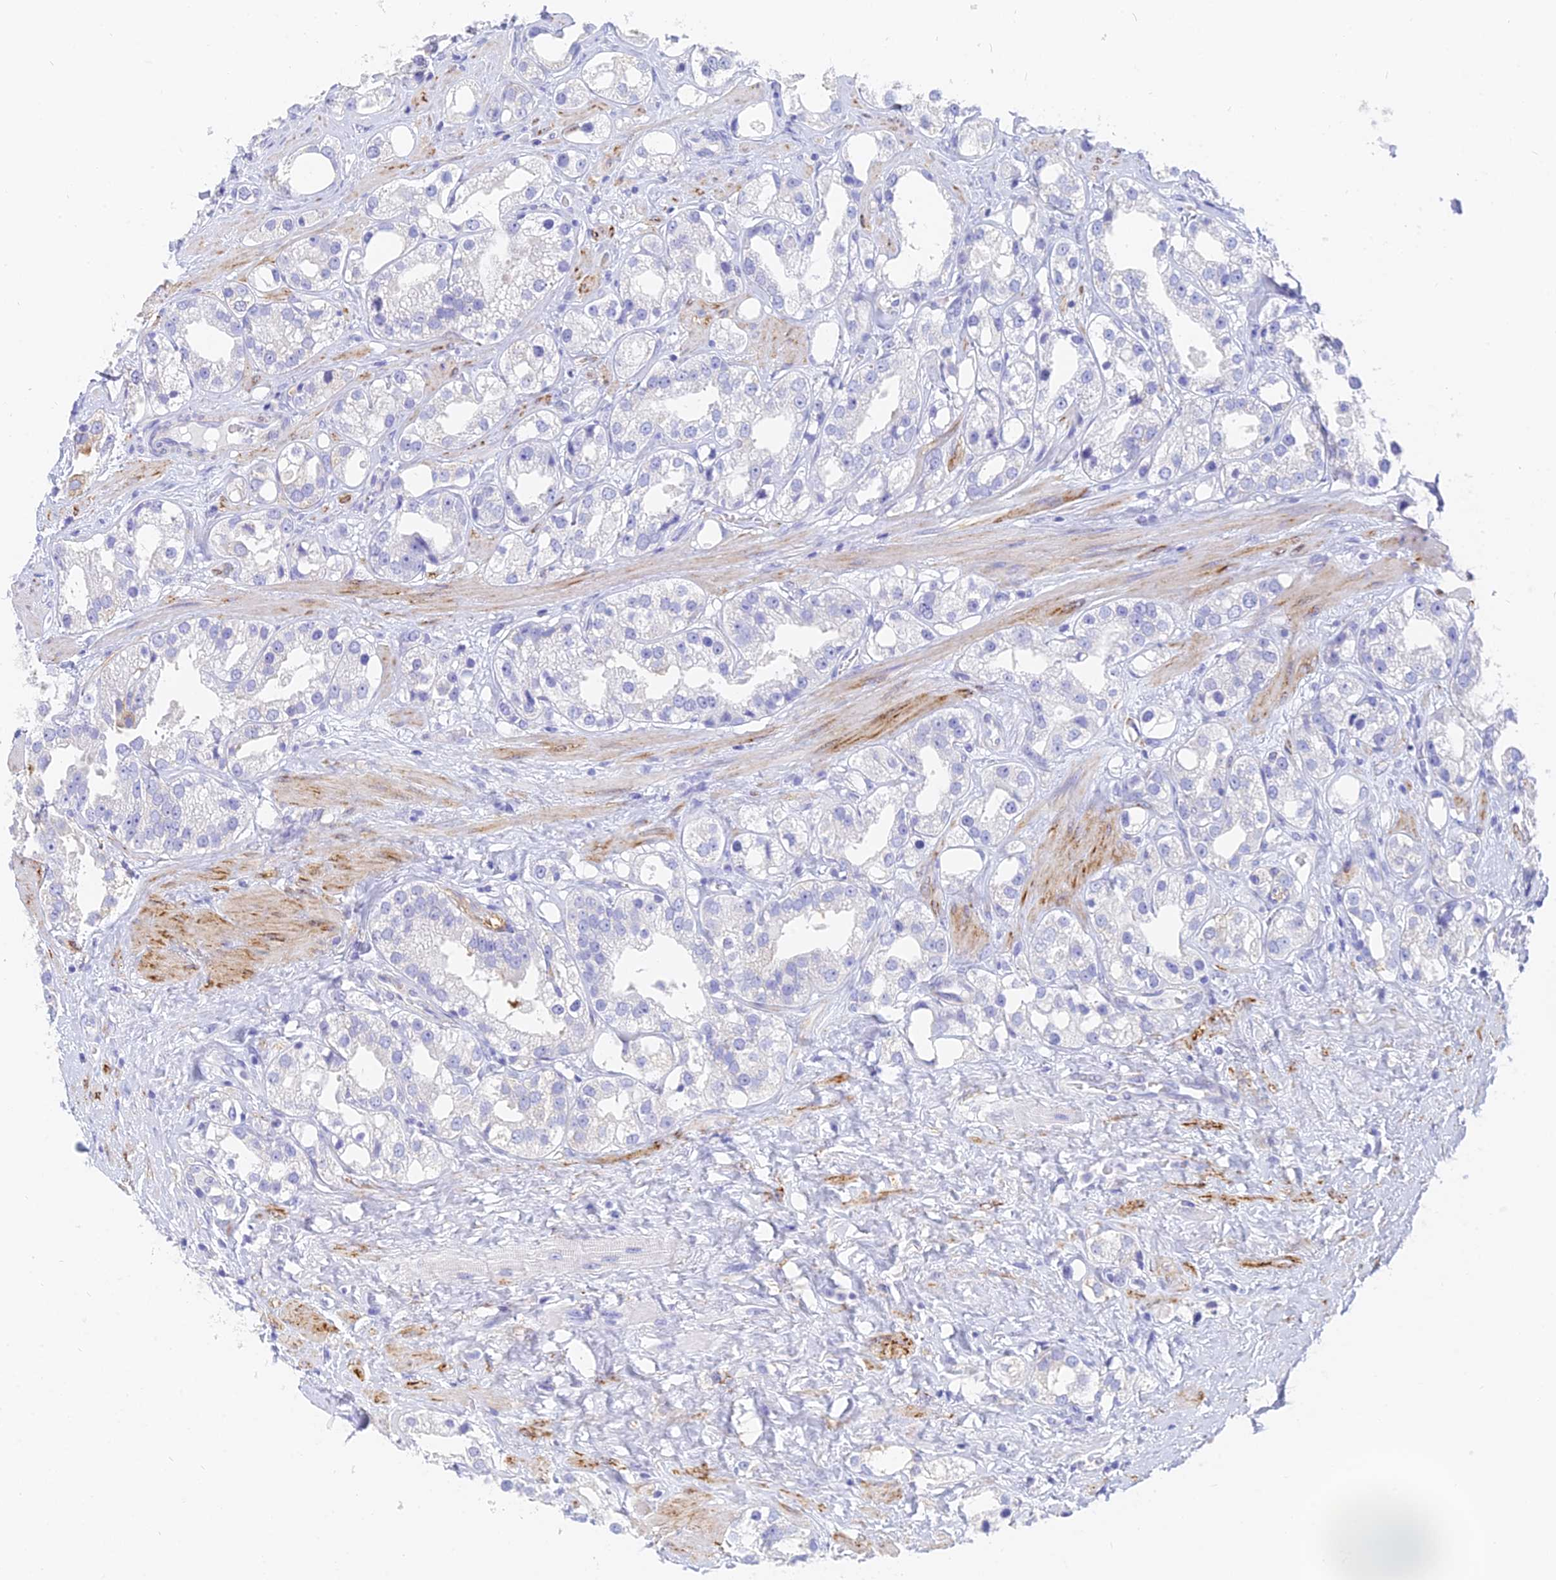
{"staining": {"intensity": "negative", "quantity": "none", "location": "none"}, "tissue": "prostate cancer", "cell_type": "Tumor cells", "image_type": "cancer", "snomed": [{"axis": "morphology", "description": "Adenocarcinoma, NOS"}, {"axis": "topography", "description": "Prostate"}], "caption": "Prostate cancer was stained to show a protein in brown. There is no significant positivity in tumor cells.", "gene": "SLC36A2", "patient": {"sex": "male", "age": 79}}